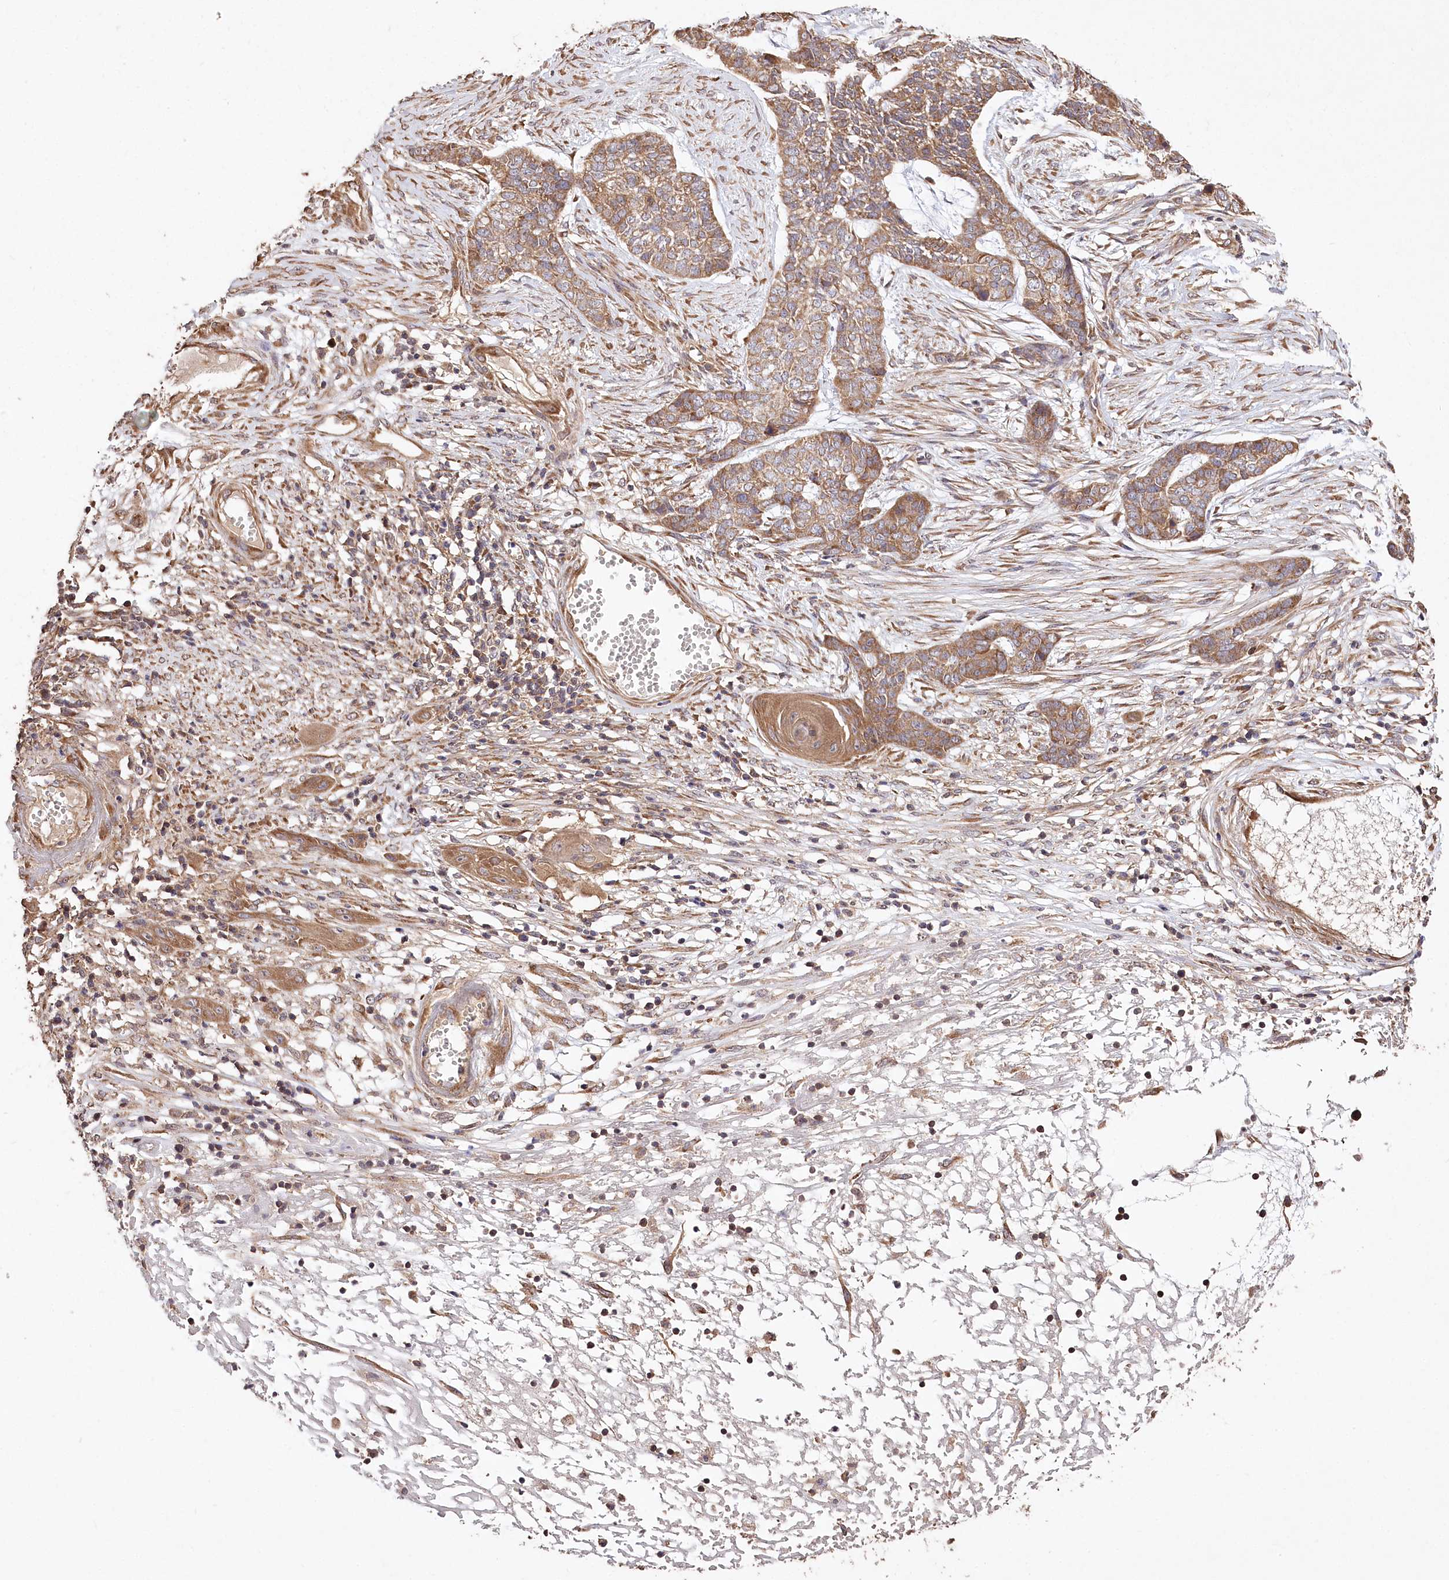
{"staining": {"intensity": "moderate", "quantity": ">75%", "location": "cytoplasmic/membranous"}, "tissue": "skin cancer", "cell_type": "Tumor cells", "image_type": "cancer", "snomed": [{"axis": "morphology", "description": "Basal cell carcinoma"}, {"axis": "topography", "description": "Skin"}], "caption": "Immunohistochemistry micrograph of basal cell carcinoma (skin) stained for a protein (brown), which reveals medium levels of moderate cytoplasmic/membranous staining in about >75% of tumor cells.", "gene": "PRSS53", "patient": {"sex": "female", "age": 64}}